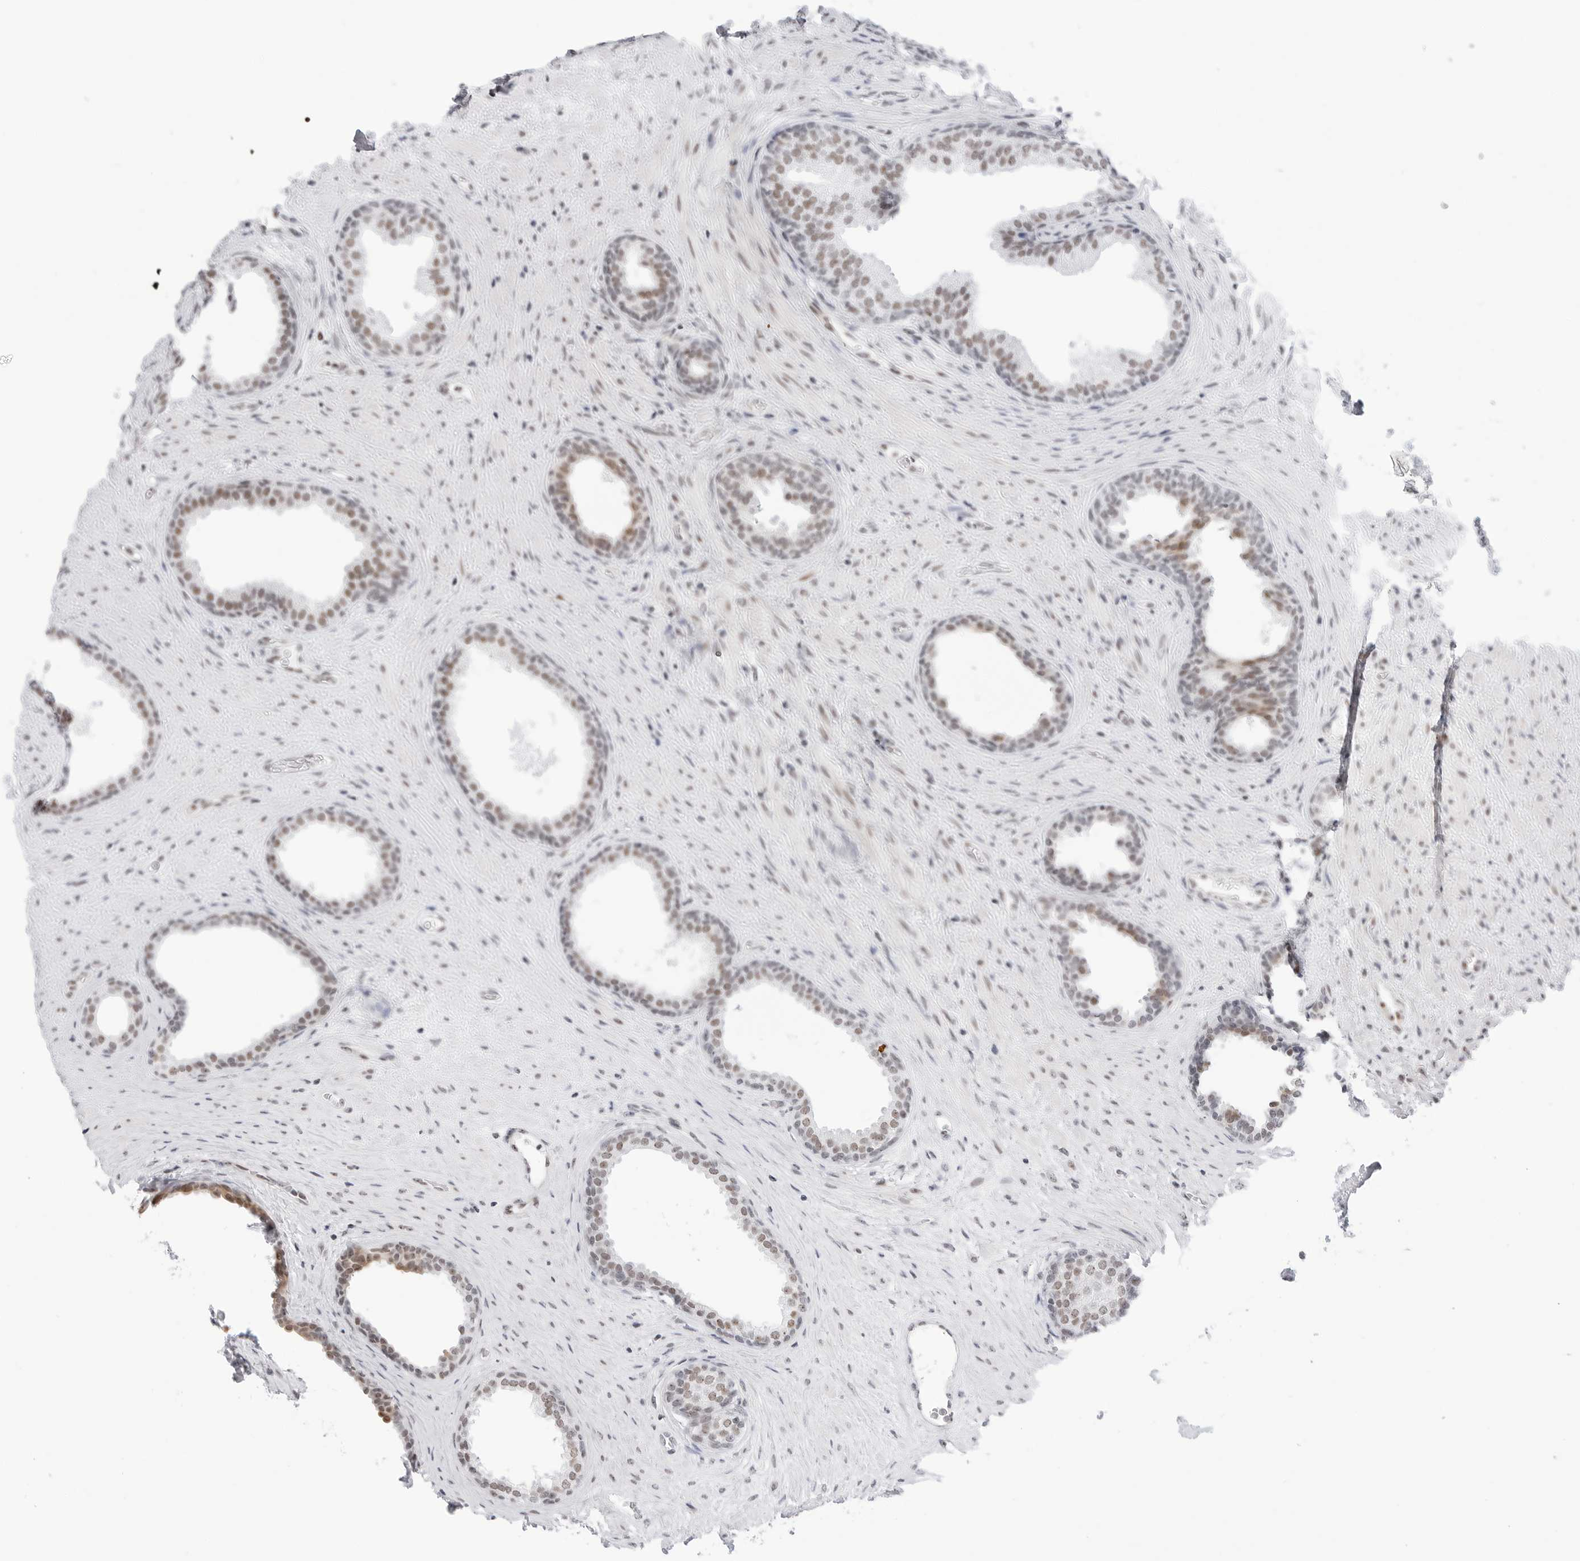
{"staining": {"intensity": "moderate", "quantity": "<25%", "location": "cytoplasmic/membranous,nuclear"}, "tissue": "prostate", "cell_type": "Glandular cells", "image_type": "normal", "snomed": [{"axis": "morphology", "description": "Normal tissue, NOS"}, {"axis": "topography", "description": "Prostate"}], "caption": "Prostate stained with DAB (3,3'-diaminobenzidine) immunohistochemistry (IHC) demonstrates low levels of moderate cytoplasmic/membranous,nuclear staining in approximately <25% of glandular cells.", "gene": "C1orf162", "patient": {"sex": "male", "age": 76}}